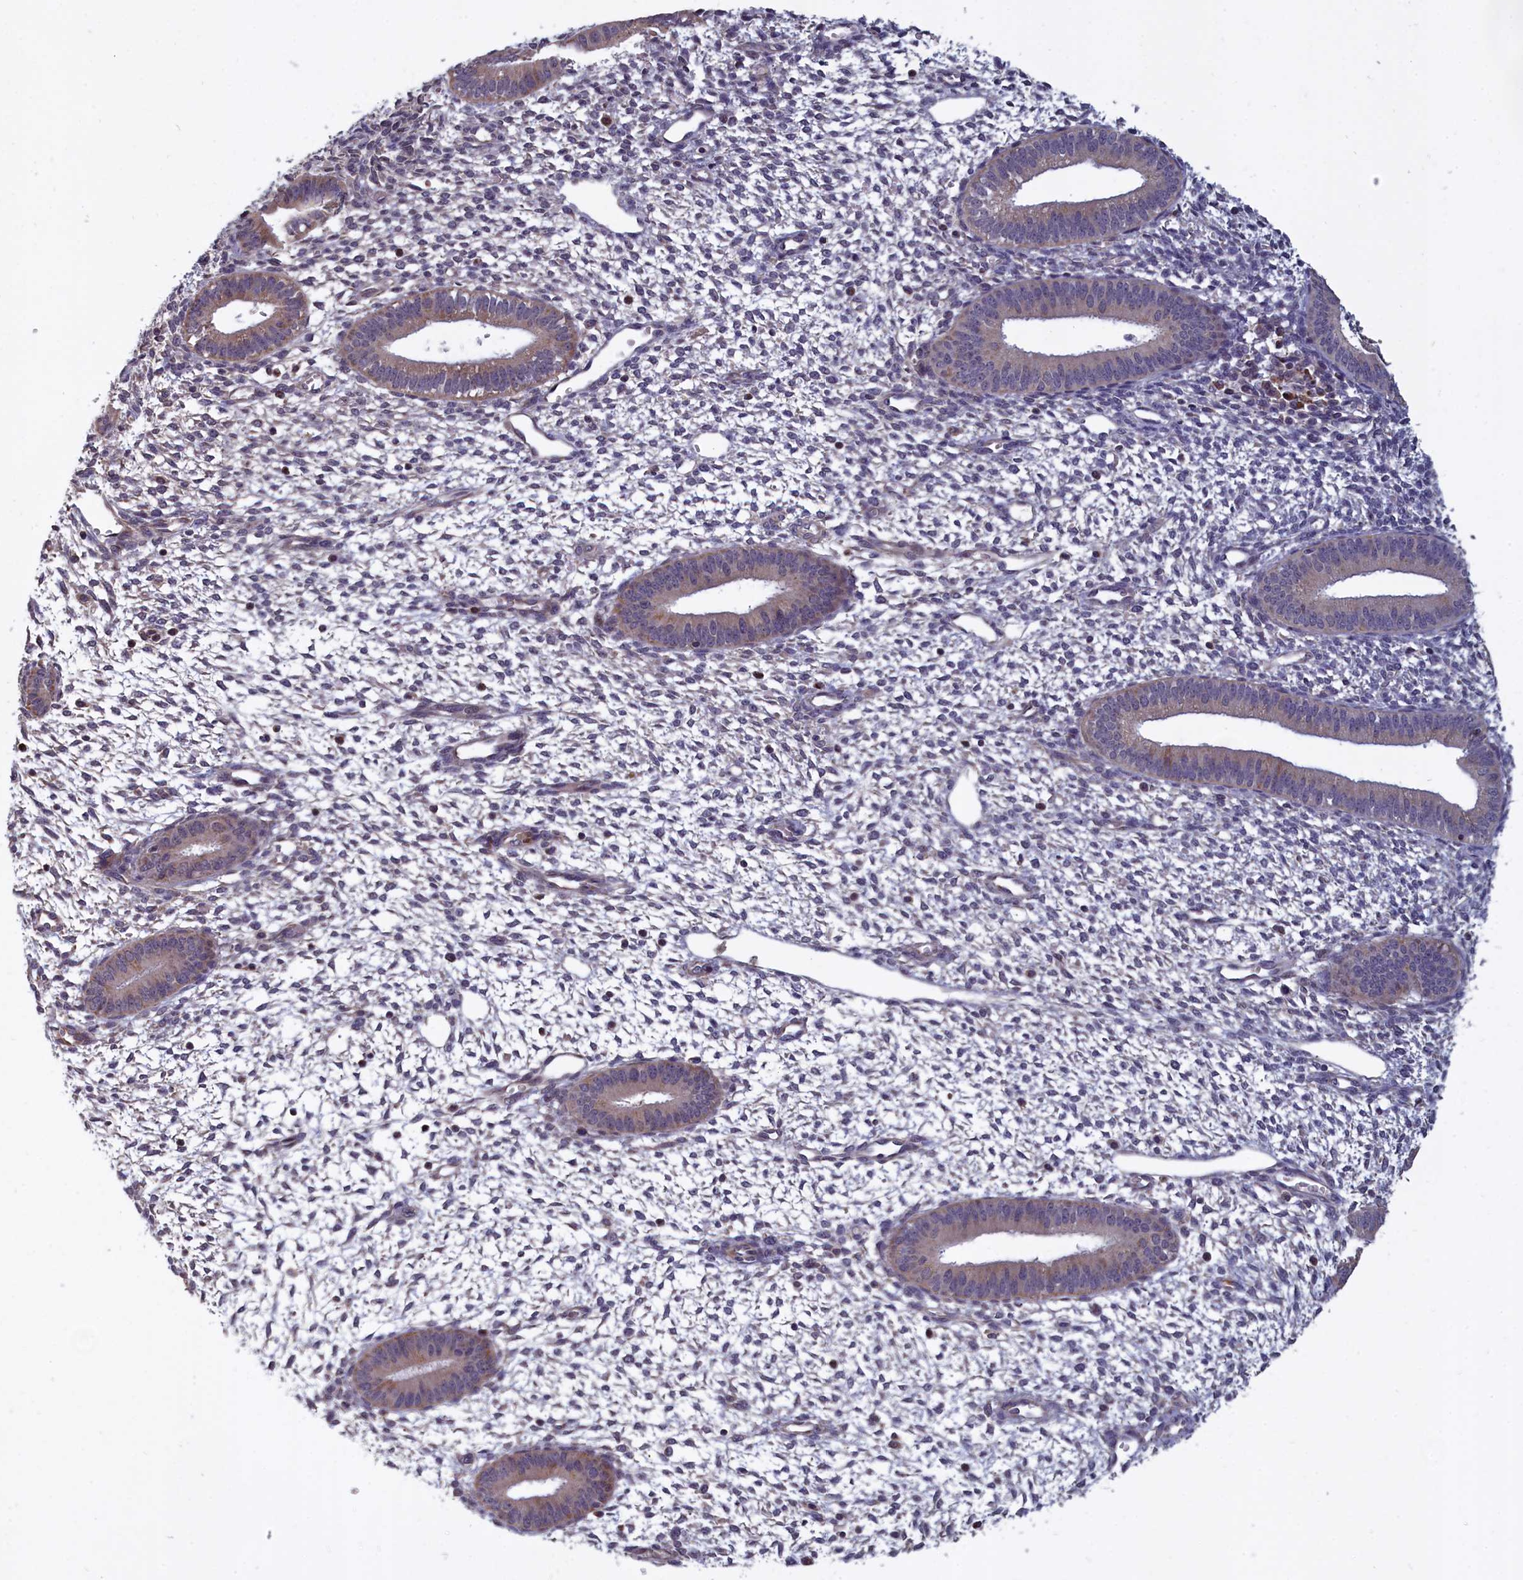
{"staining": {"intensity": "negative", "quantity": "none", "location": "none"}, "tissue": "endometrium", "cell_type": "Cells in endometrial stroma", "image_type": "normal", "snomed": [{"axis": "morphology", "description": "Normal tissue, NOS"}, {"axis": "topography", "description": "Endometrium"}], "caption": "Human endometrium stained for a protein using immunohistochemistry reveals no staining in cells in endometrial stroma.", "gene": "EPB41L4B", "patient": {"sex": "female", "age": 46}}